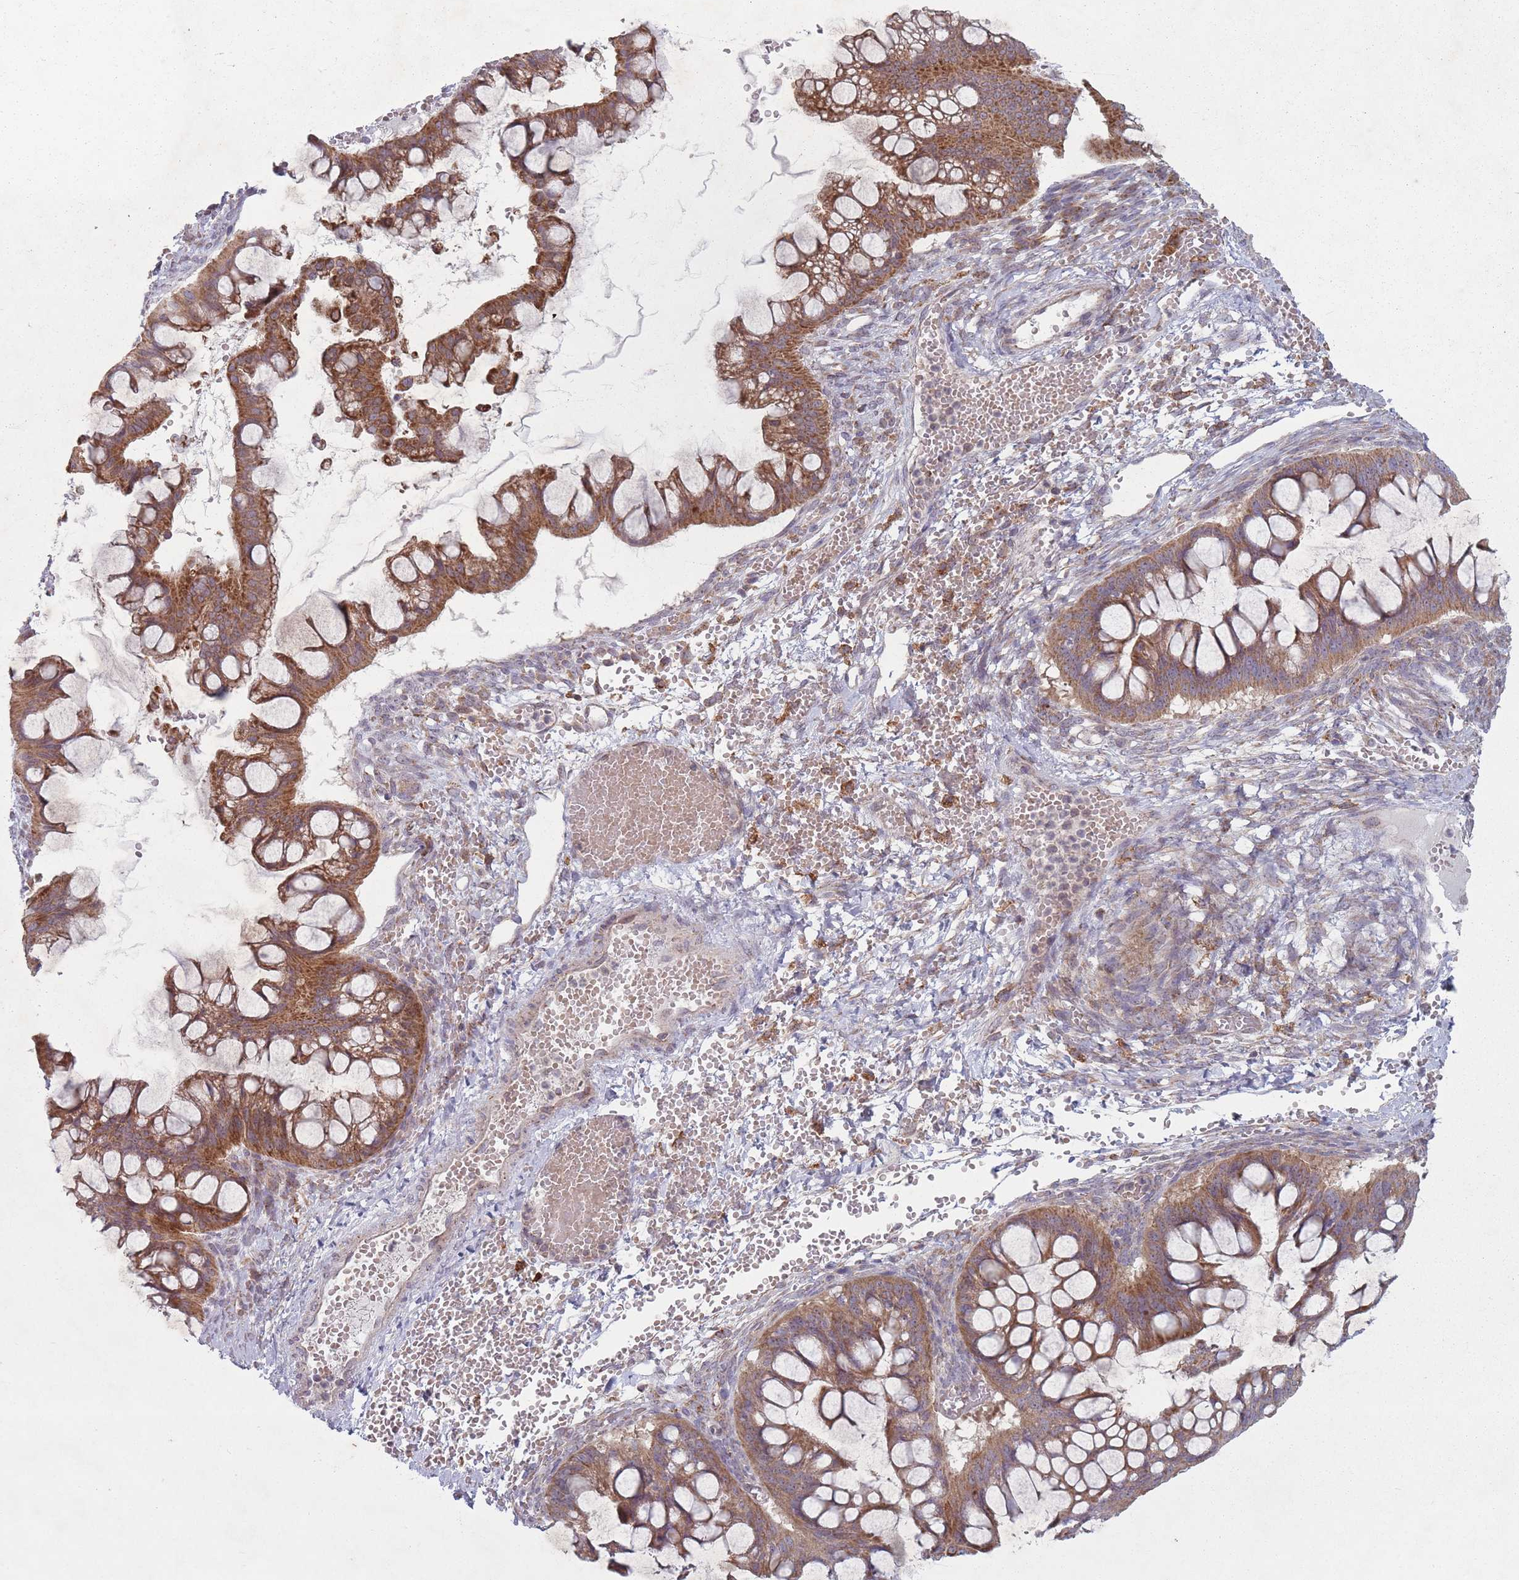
{"staining": {"intensity": "moderate", "quantity": ">75%", "location": "cytoplasmic/membranous"}, "tissue": "ovarian cancer", "cell_type": "Tumor cells", "image_type": "cancer", "snomed": [{"axis": "morphology", "description": "Cystadenocarcinoma, mucinous, NOS"}, {"axis": "topography", "description": "Ovary"}], "caption": "Ovarian mucinous cystadenocarcinoma stained for a protein (brown) reveals moderate cytoplasmic/membranous positive positivity in about >75% of tumor cells.", "gene": "OR10Q1", "patient": {"sex": "female", "age": 73}}